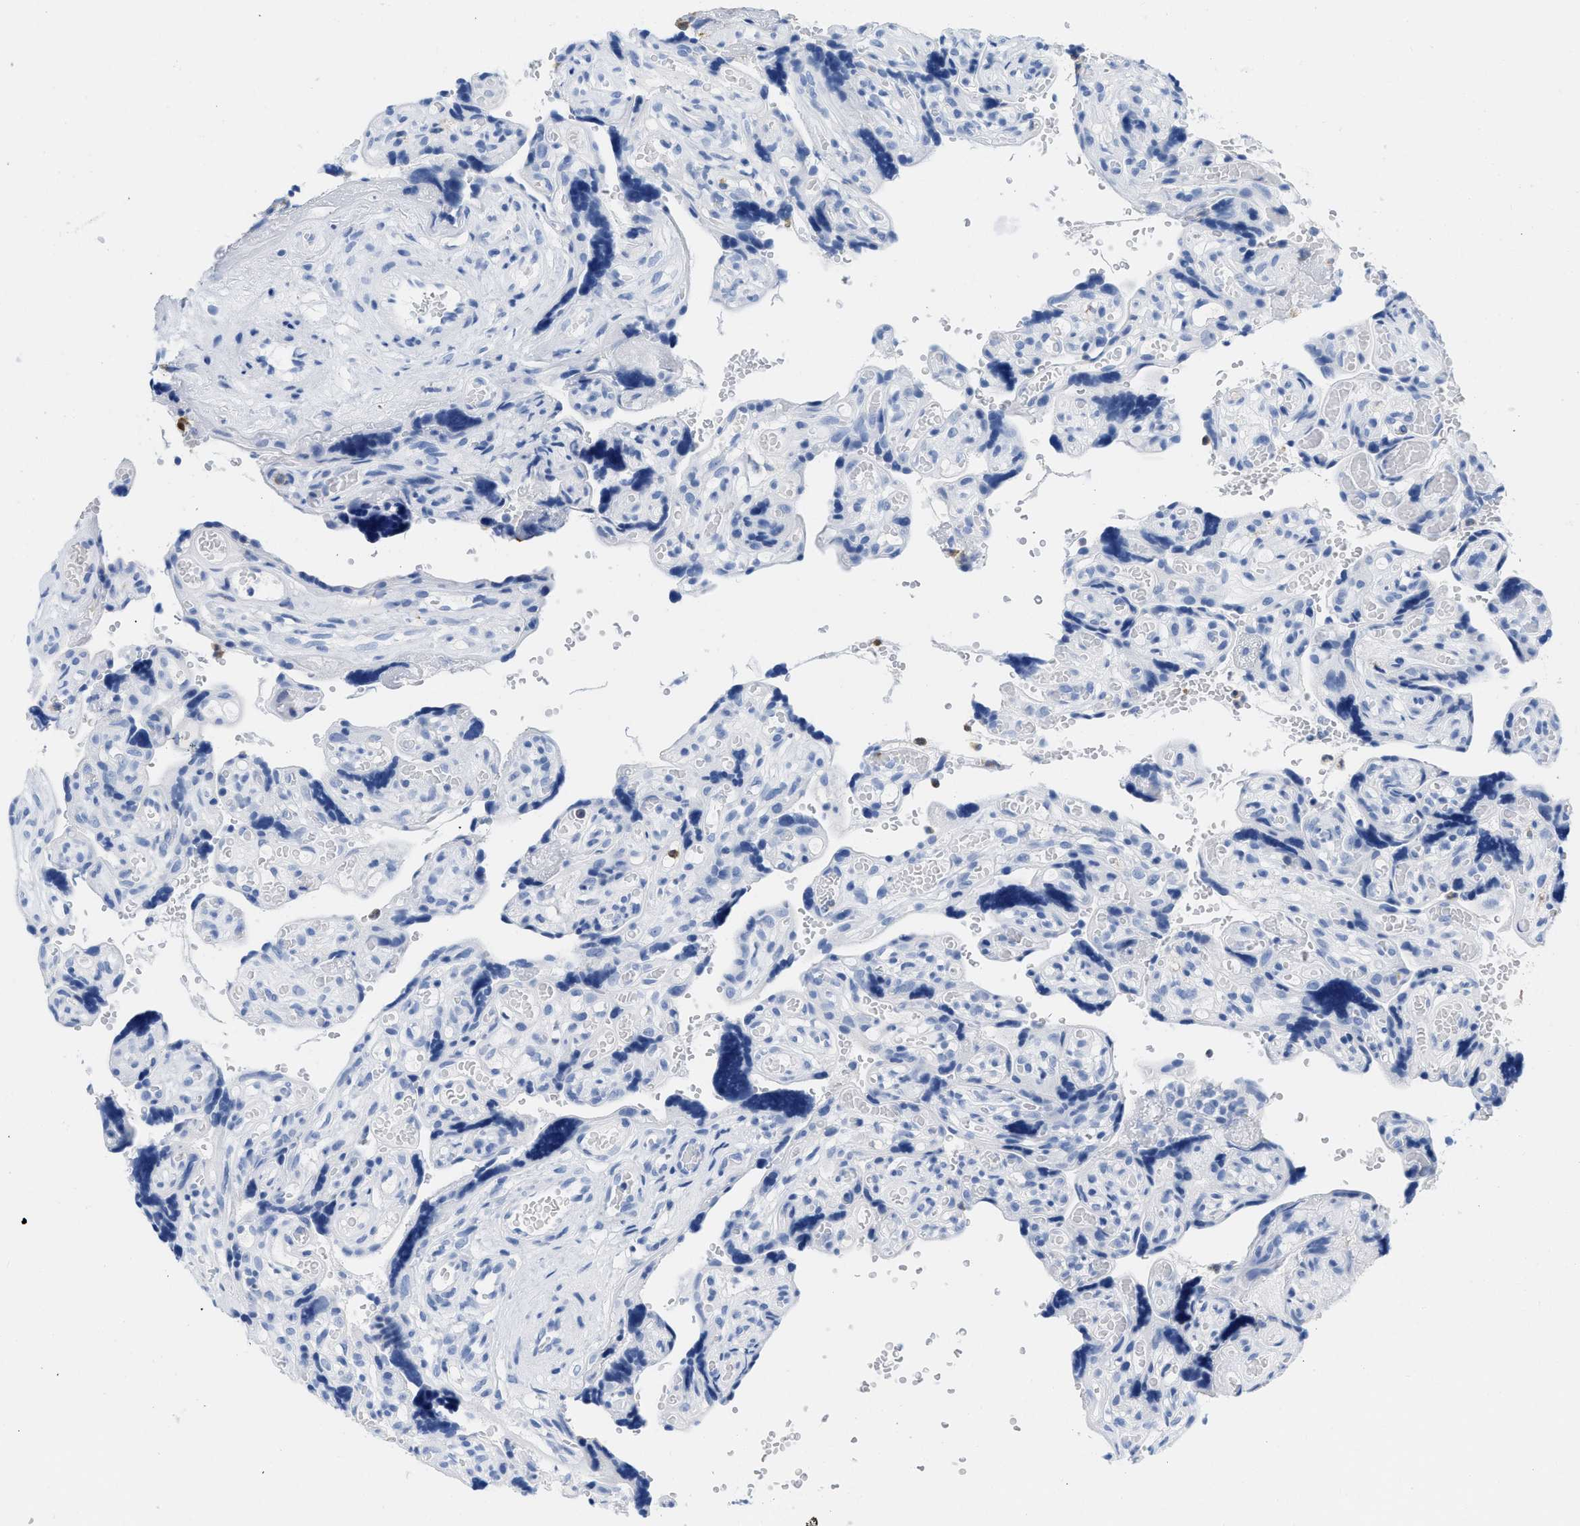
{"staining": {"intensity": "negative", "quantity": "none", "location": "none"}, "tissue": "placenta", "cell_type": "Decidual cells", "image_type": "normal", "snomed": [{"axis": "morphology", "description": "Normal tissue, NOS"}, {"axis": "topography", "description": "Placenta"}], "caption": "An immunohistochemistry histopathology image of benign placenta is shown. There is no staining in decidual cells of placenta.", "gene": "CR1", "patient": {"sex": "female", "age": 30}}